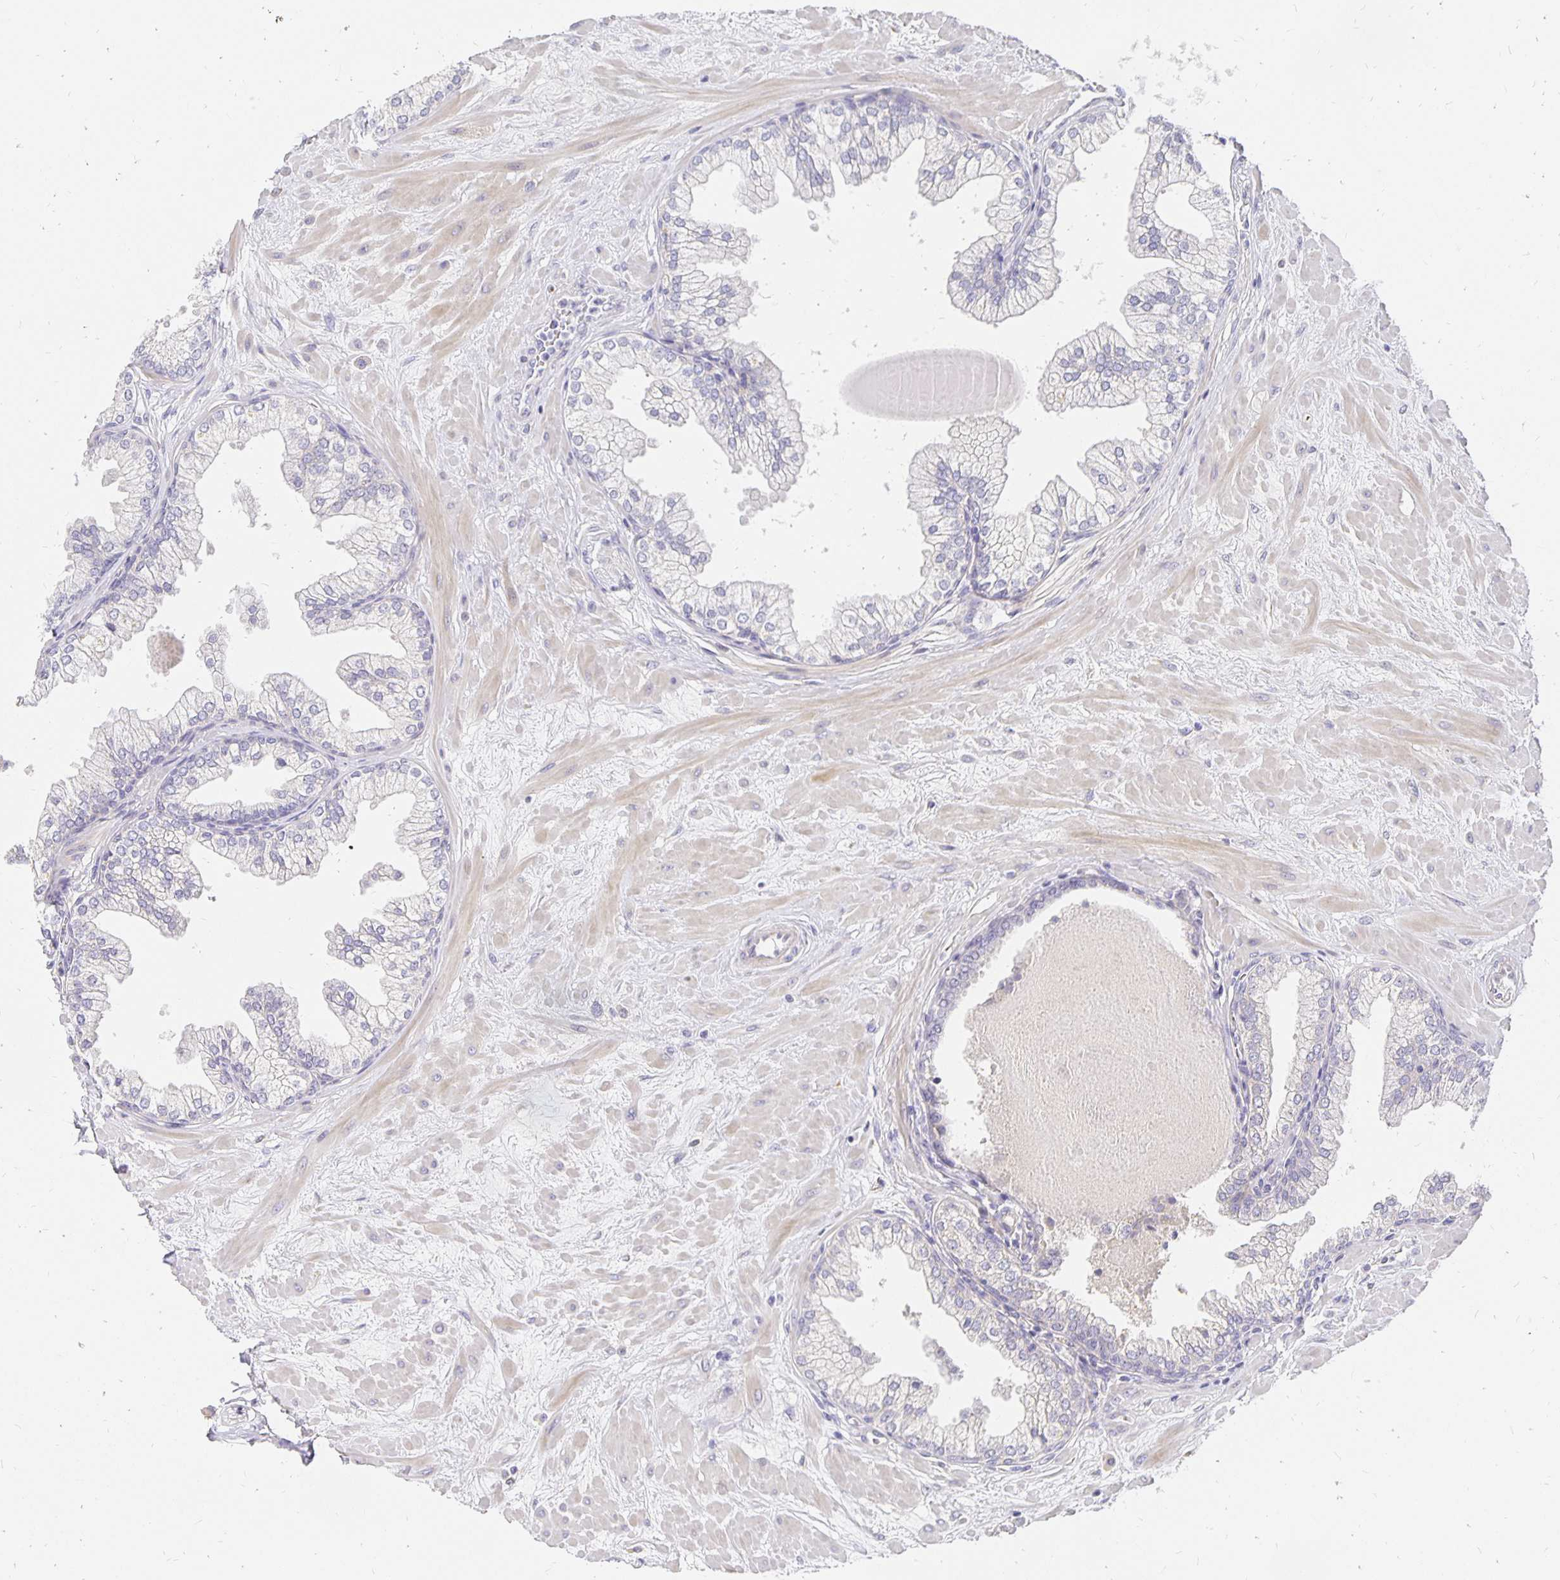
{"staining": {"intensity": "negative", "quantity": "none", "location": "none"}, "tissue": "prostate", "cell_type": "Glandular cells", "image_type": "normal", "snomed": [{"axis": "morphology", "description": "Normal tissue, NOS"}, {"axis": "topography", "description": "Prostate"}, {"axis": "topography", "description": "Peripheral nerve tissue"}], "caption": "This micrograph is of unremarkable prostate stained with IHC to label a protein in brown with the nuclei are counter-stained blue. There is no staining in glandular cells.", "gene": "PLOD1", "patient": {"sex": "male", "age": 61}}